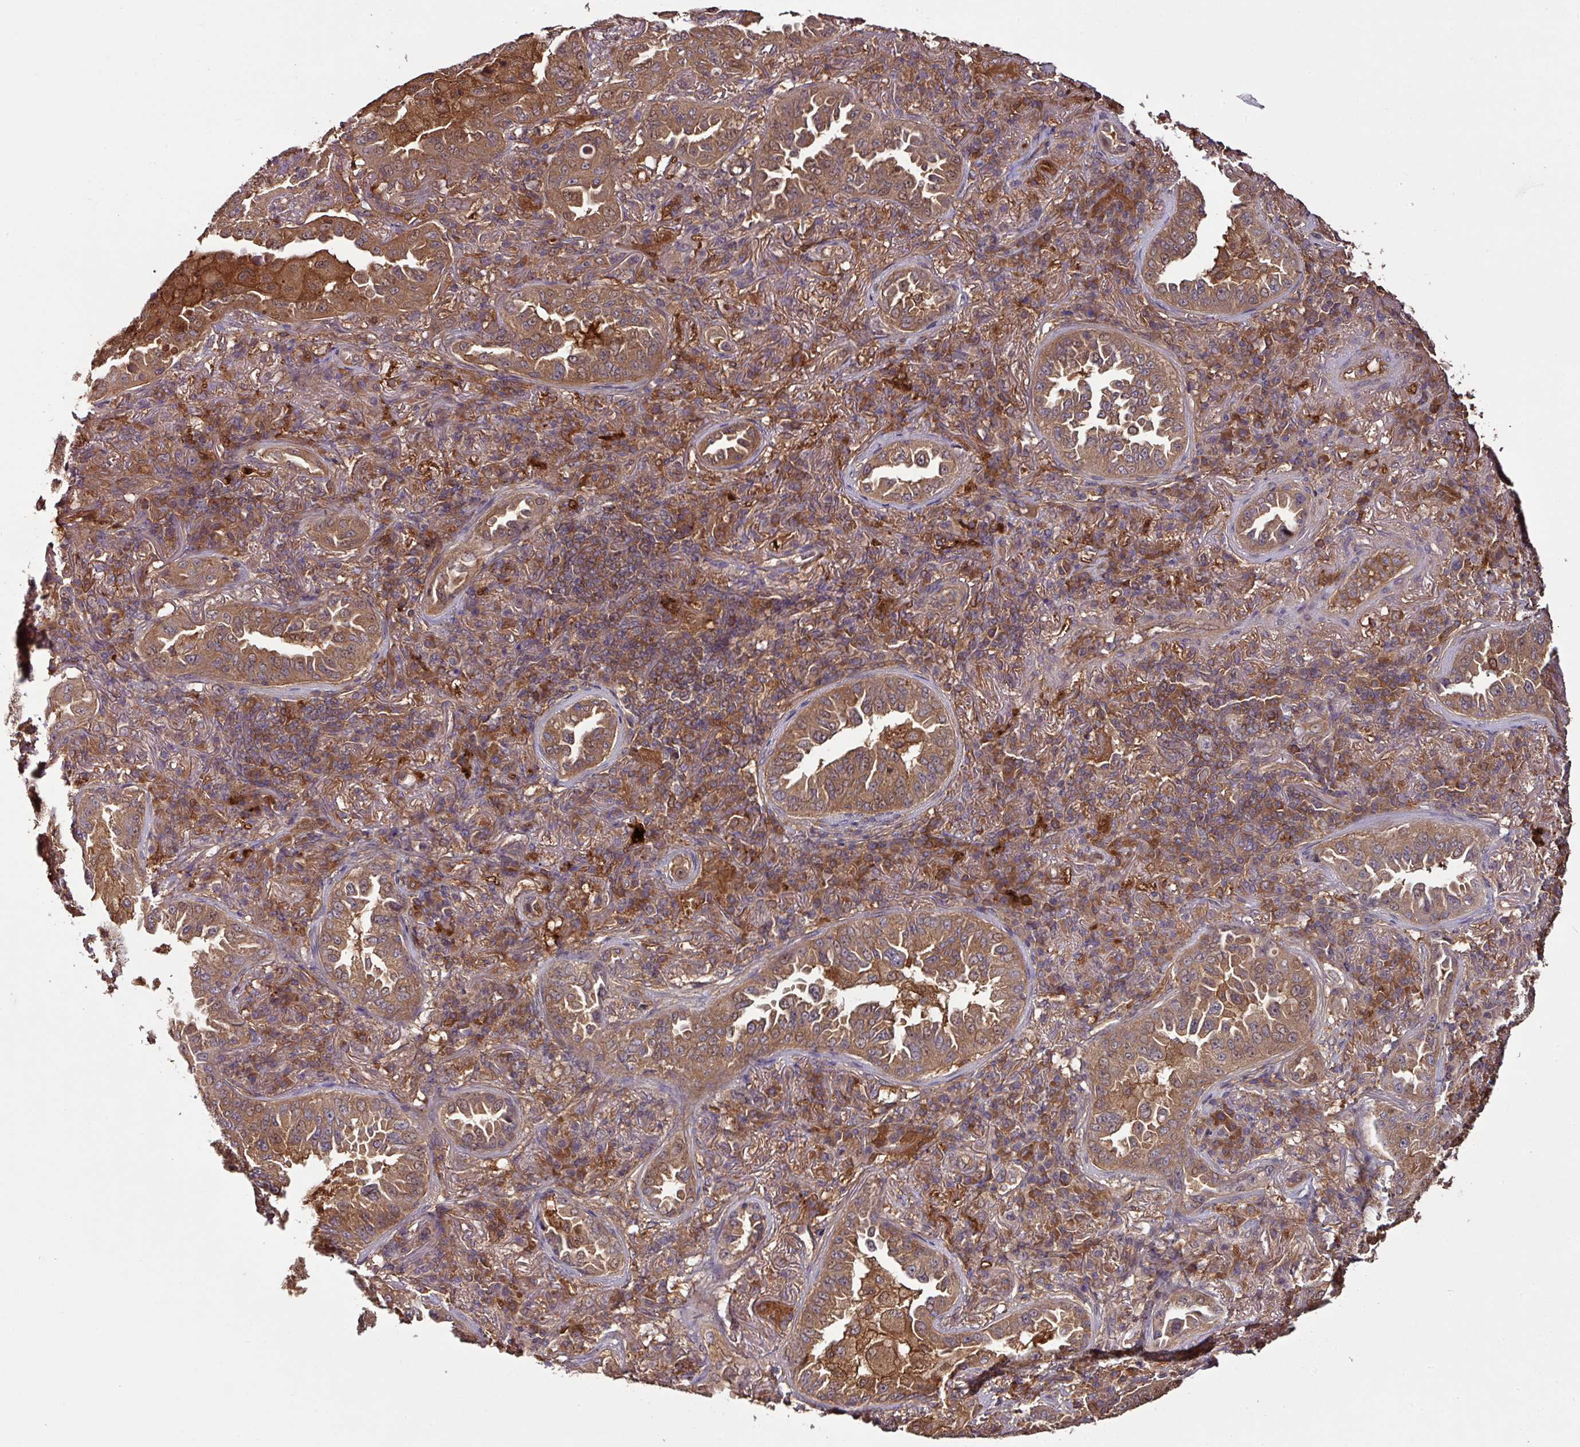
{"staining": {"intensity": "moderate", "quantity": ">75%", "location": "cytoplasmic/membranous"}, "tissue": "lung cancer", "cell_type": "Tumor cells", "image_type": "cancer", "snomed": [{"axis": "morphology", "description": "Adenocarcinoma, NOS"}, {"axis": "topography", "description": "Lung"}], "caption": "The histopathology image reveals immunohistochemical staining of lung adenocarcinoma. There is moderate cytoplasmic/membranous expression is seen in approximately >75% of tumor cells.", "gene": "GNPDA1", "patient": {"sex": "female", "age": 69}}